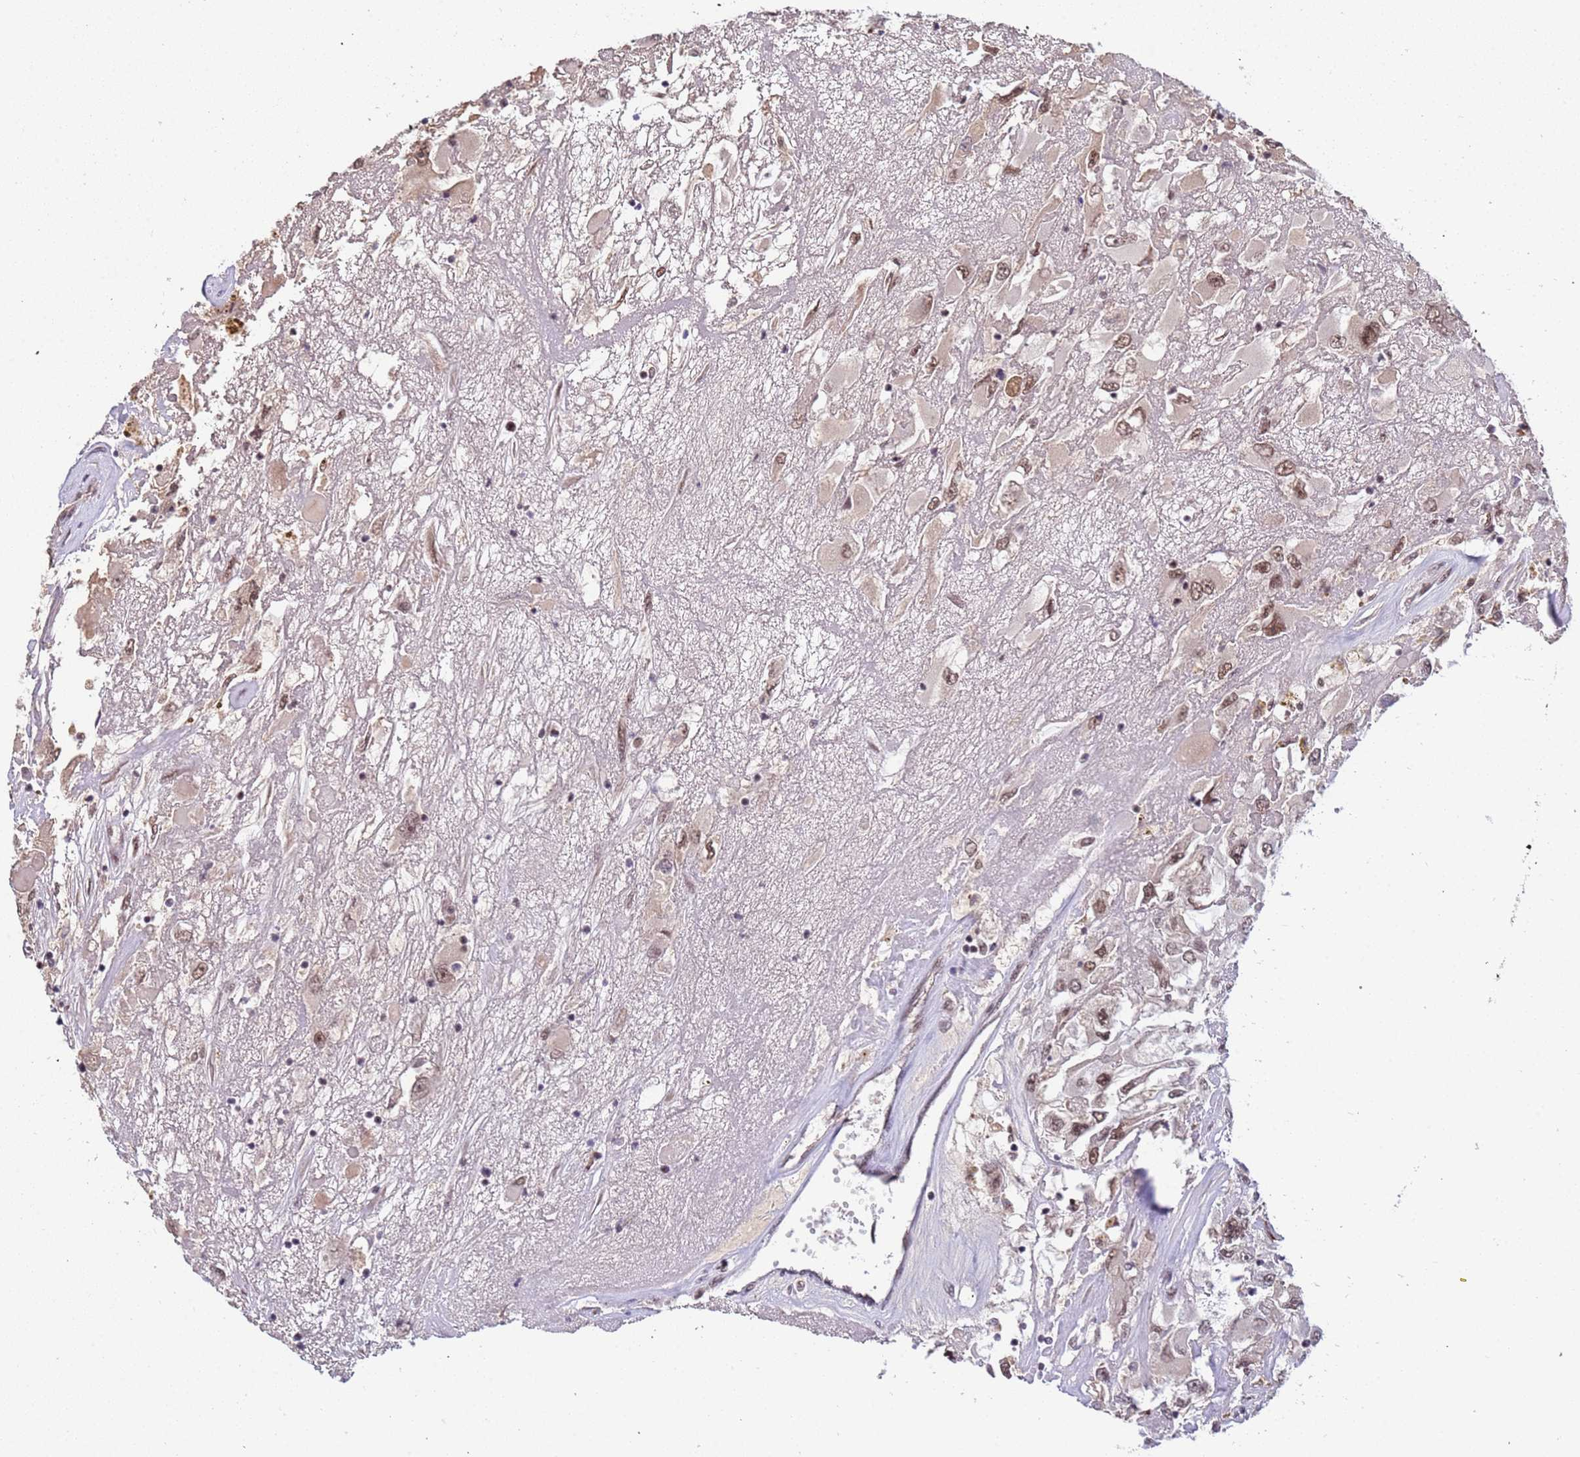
{"staining": {"intensity": "moderate", "quantity": ">75%", "location": "nuclear"}, "tissue": "renal cancer", "cell_type": "Tumor cells", "image_type": "cancer", "snomed": [{"axis": "morphology", "description": "Adenocarcinoma, NOS"}, {"axis": "topography", "description": "Kidney"}], "caption": "Immunohistochemistry (IHC) image of neoplastic tissue: renal adenocarcinoma stained using immunohistochemistry exhibits medium levels of moderate protein expression localized specifically in the nuclear of tumor cells, appearing as a nuclear brown color.", "gene": "SRRT", "patient": {"sex": "female", "age": 52}}